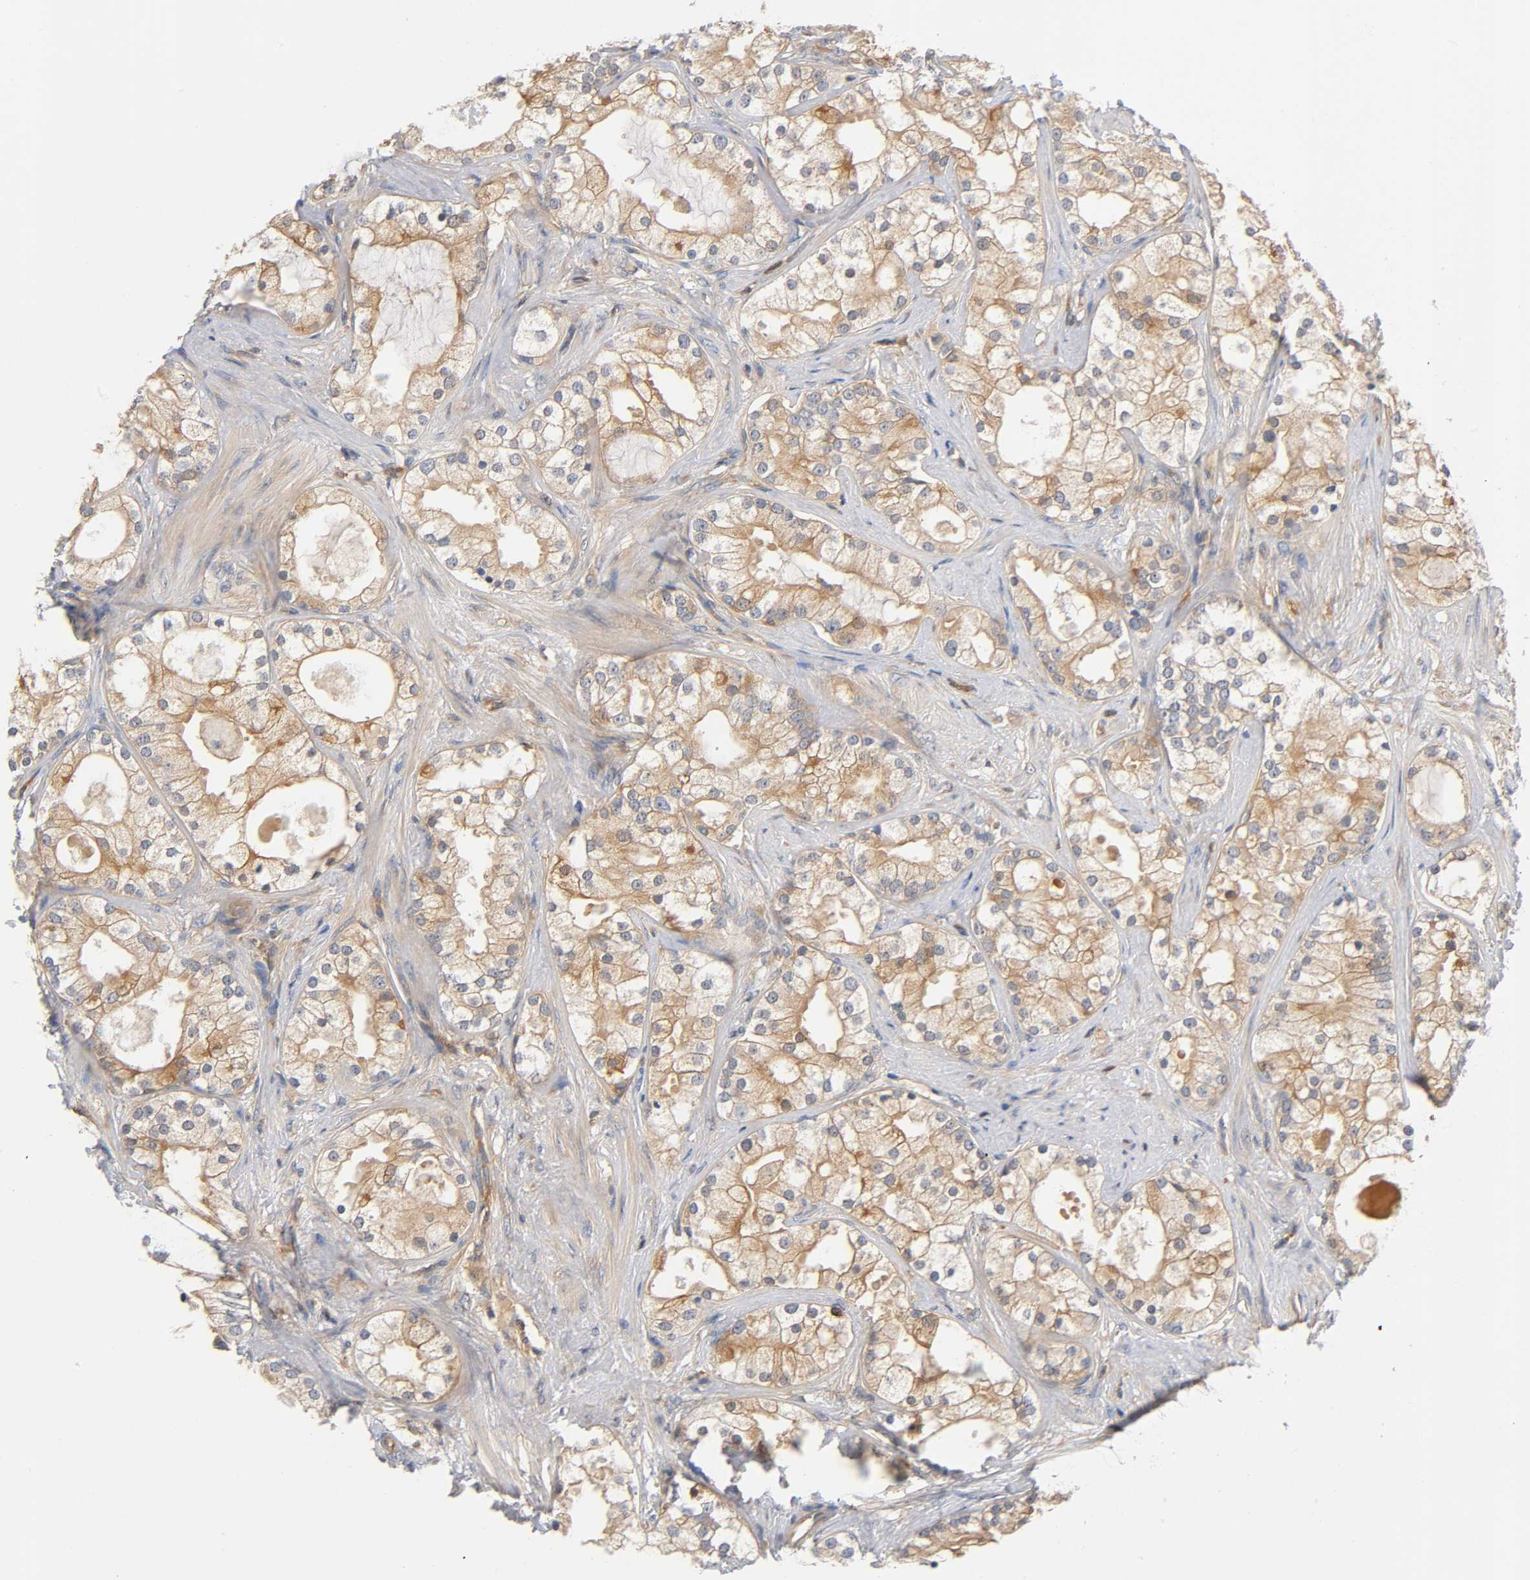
{"staining": {"intensity": "moderate", "quantity": ">75%", "location": "cytoplasmic/membranous"}, "tissue": "prostate cancer", "cell_type": "Tumor cells", "image_type": "cancer", "snomed": [{"axis": "morphology", "description": "Adenocarcinoma, Low grade"}, {"axis": "topography", "description": "Prostate"}], "caption": "The micrograph exhibits immunohistochemical staining of adenocarcinoma (low-grade) (prostate). There is moderate cytoplasmic/membranous staining is identified in about >75% of tumor cells. The staining is performed using DAB brown chromogen to label protein expression. The nuclei are counter-stained blue using hematoxylin.", "gene": "PRKAB1", "patient": {"sex": "male", "age": 58}}